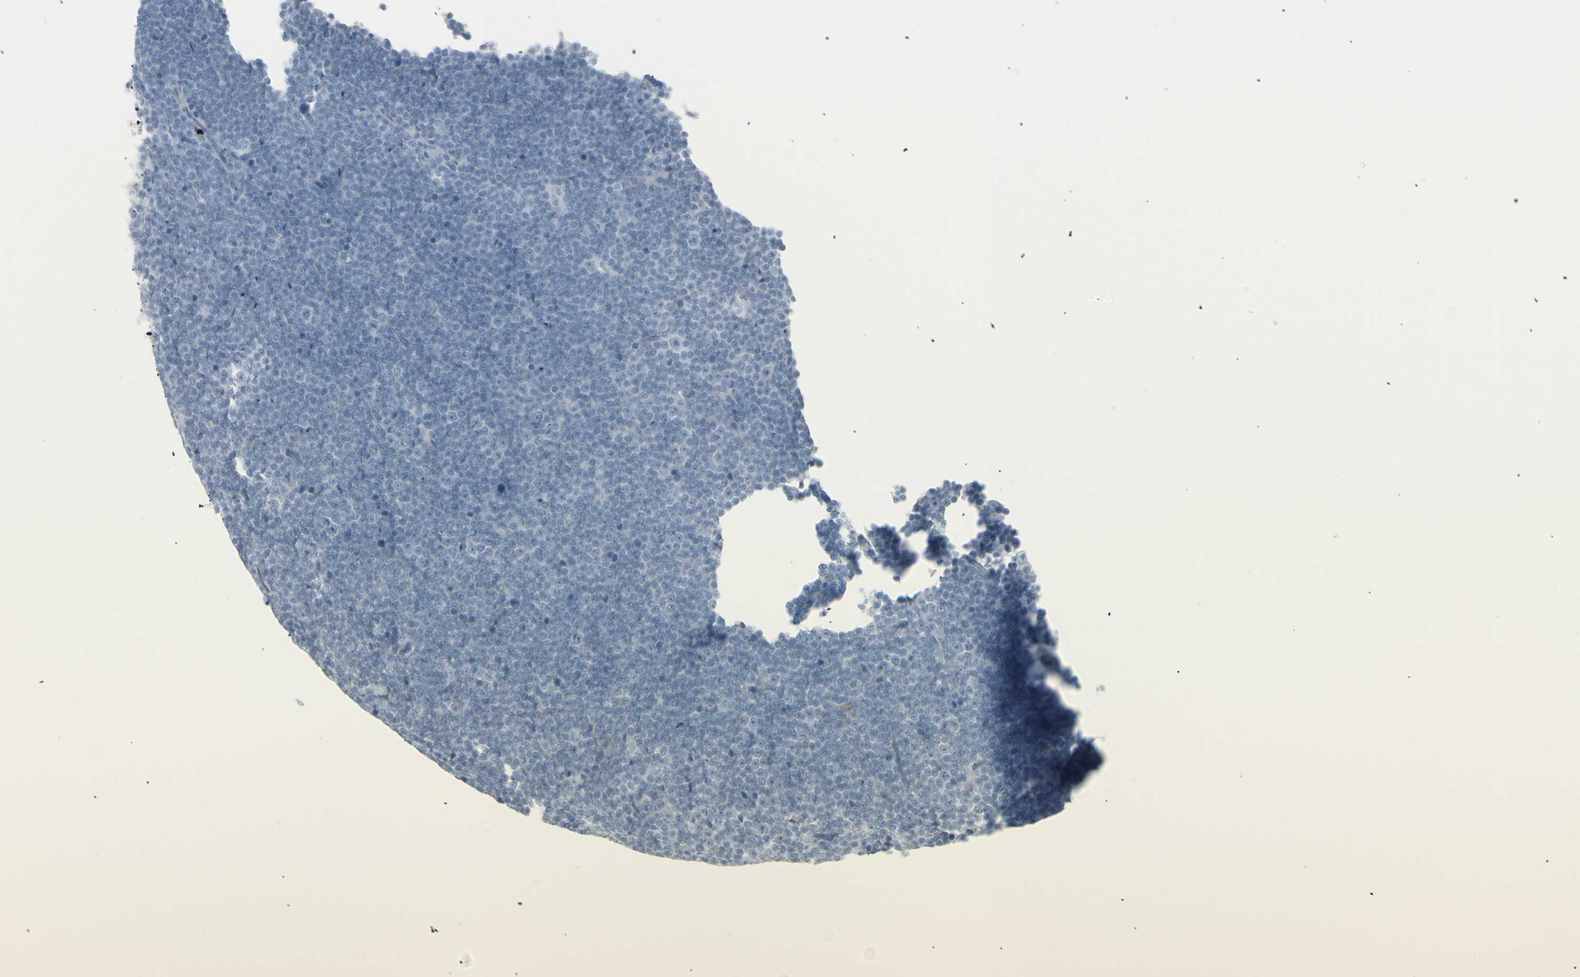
{"staining": {"intensity": "negative", "quantity": "none", "location": "none"}, "tissue": "lymphoma", "cell_type": "Tumor cells", "image_type": "cancer", "snomed": [{"axis": "morphology", "description": "Malignant lymphoma, non-Hodgkin's type, Low grade"}, {"axis": "topography", "description": "Lymph node"}], "caption": "A high-resolution photomicrograph shows immunohistochemistry (IHC) staining of lymphoma, which reveals no significant staining in tumor cells. (DAB IHC, high magnification).", "gene": "YBX2", "patient": {"sex": "female", "age": 67}}